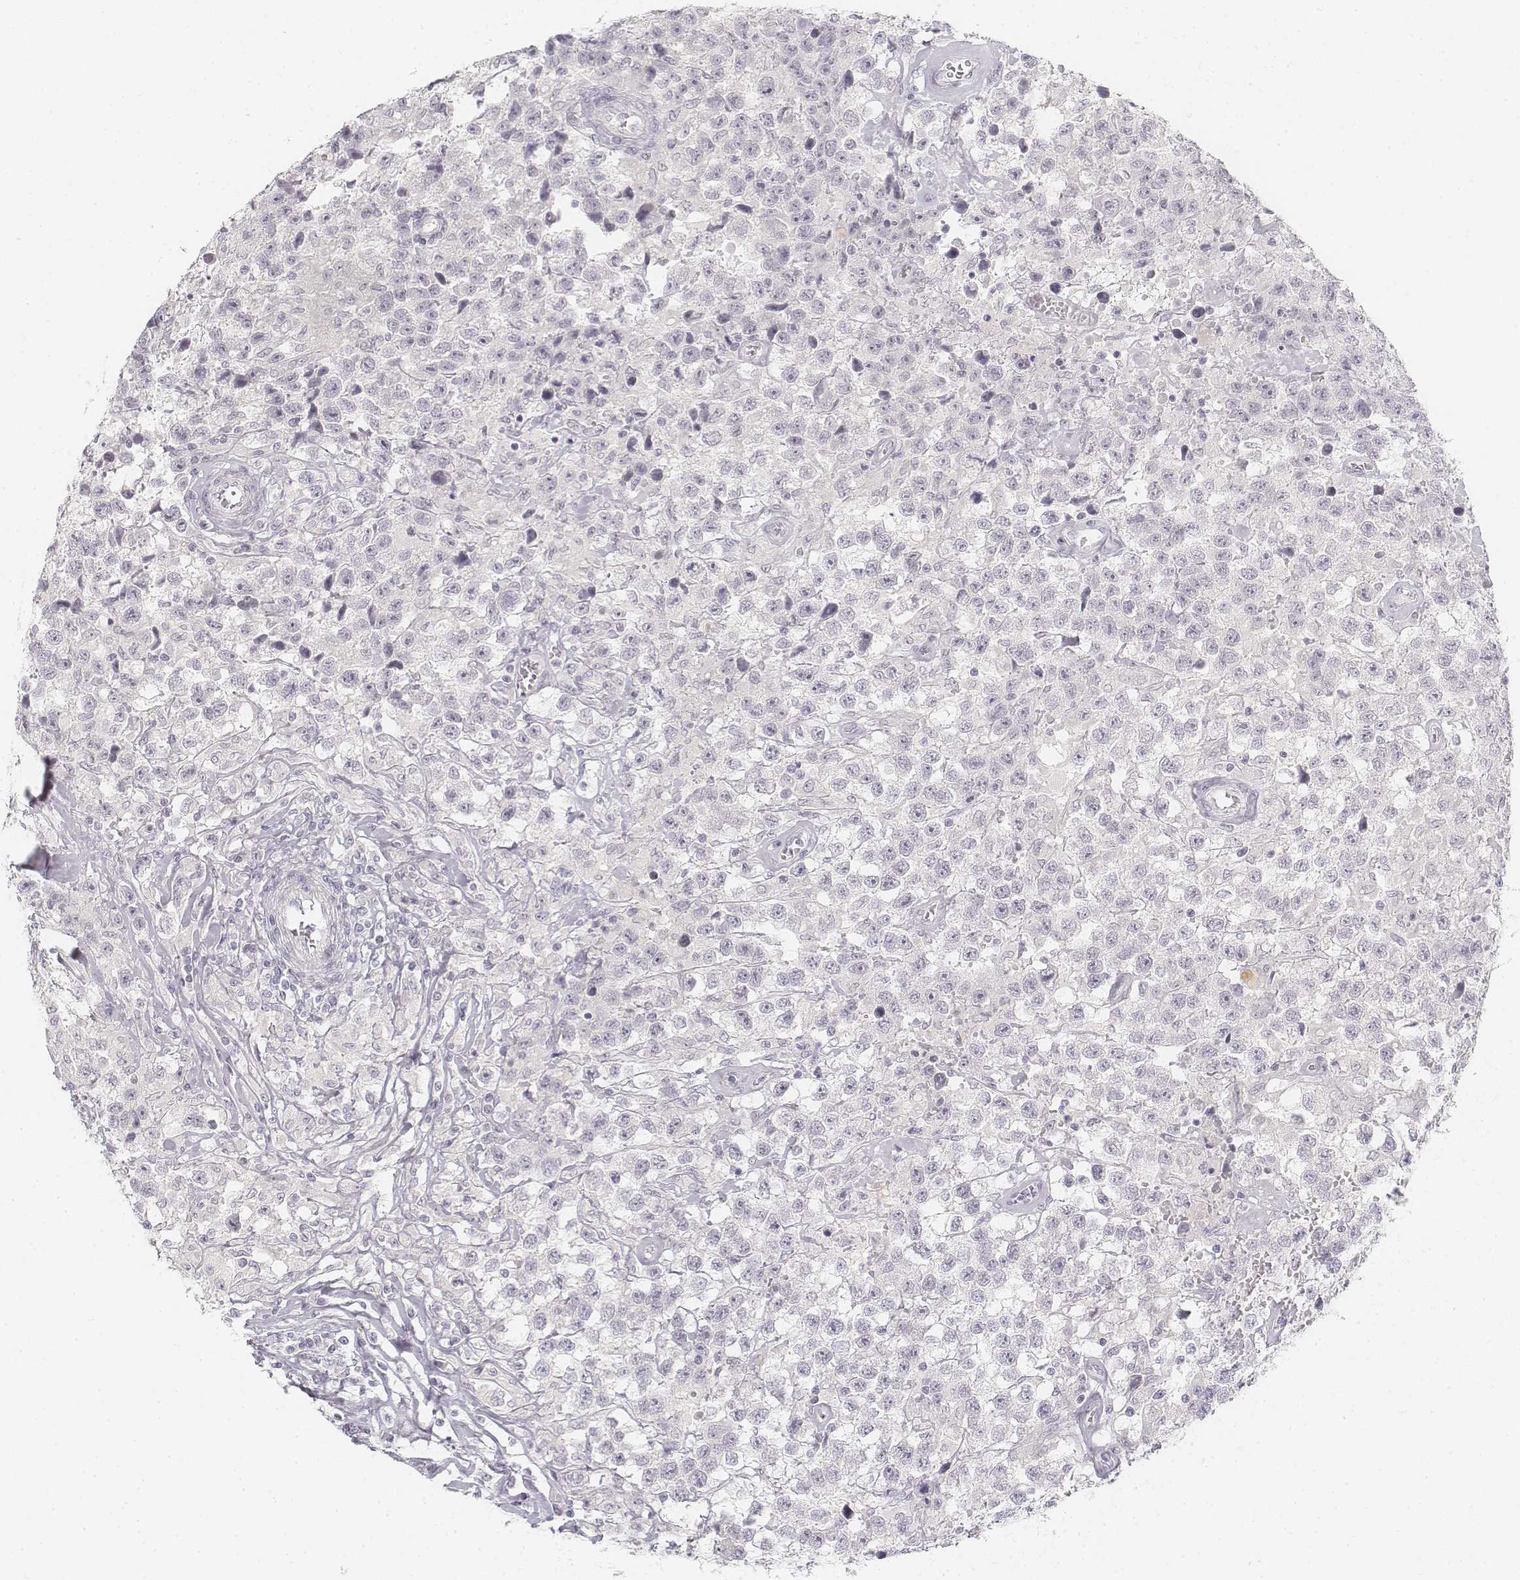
{"staining": {"intensity": "negative", "quantity": "none", "location": "none"}, "tissue": "testis cancer", "cell_type": "Tumor cells", "image_type": "cancer", "snomed": [{"axis": "morphology", "description": "Seminoma, NOS"}, {"axis": "topography", "description": "Testis"}], "caption": "The histopathology image displays no significant positivity in tumor cells of seminoma (testis).", "gene": "KRT25", "patient": {"sex": "male", "age": 43}}